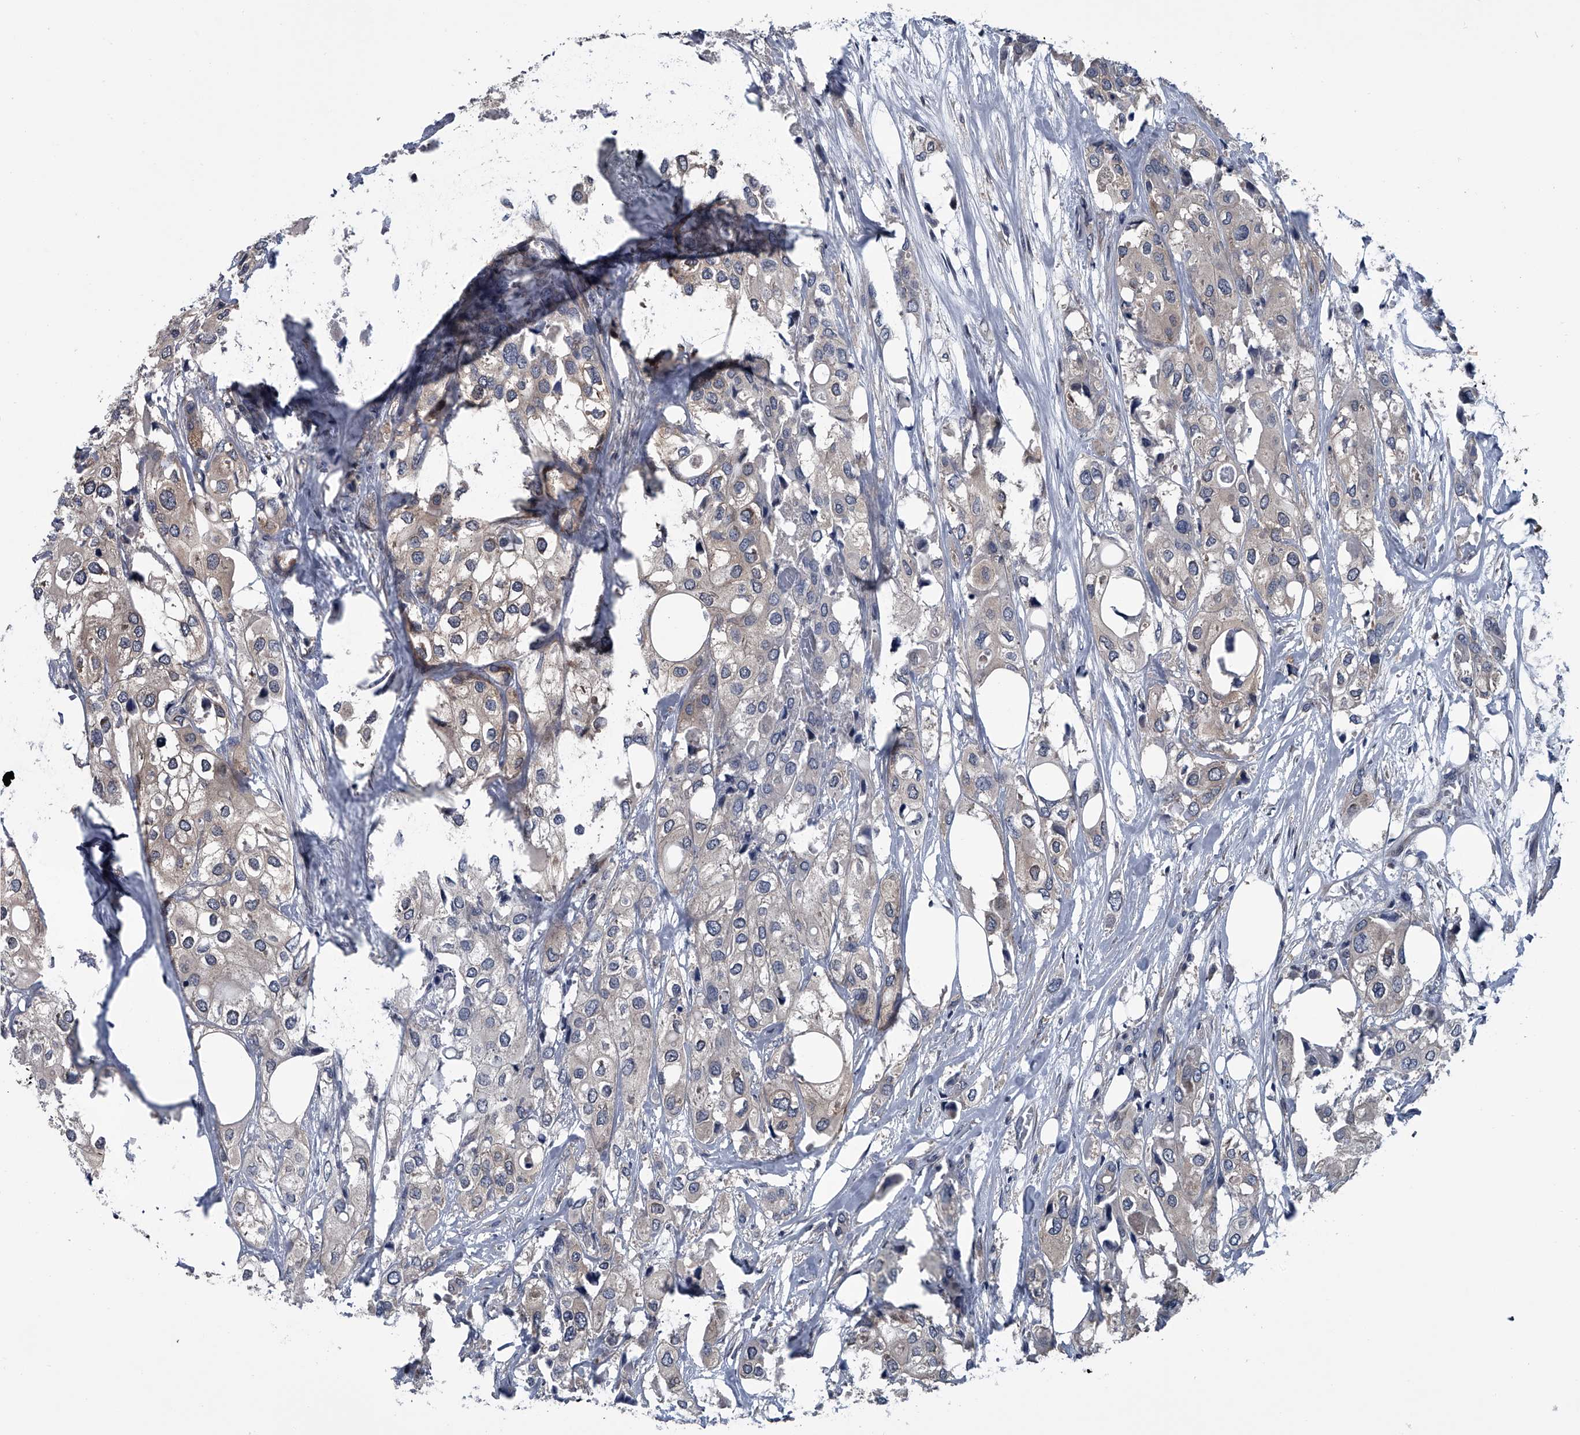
{"staining": {"intensity": "weak", "quantity": "25%-75%", "location": "cytoplasmic/membranous"}, "tissue": "urothelial cancer", "cell_type": "Tumor cells", "image_type": "cancer", "snomed": [{"axis": "morphology", "description": "Urothelial carcinoma, High grade"}, {"axis": "topography", "description": "Urinary bladder"}], "caption": "IHC staining of high-grade urothelial carcinoma, which shows low levels of weak cytoplasmic/membranous positivity in approximately 25%-75% of tumor cells indicating weak cytoplasmic/membranous protein positivity. The staining was performed using DAB (brown) for protein detection and nuclei were counterstained in hematoxylin (blue).", "gene": "PPP2R5D", "patient": {"sex": "male", "age": 64}}